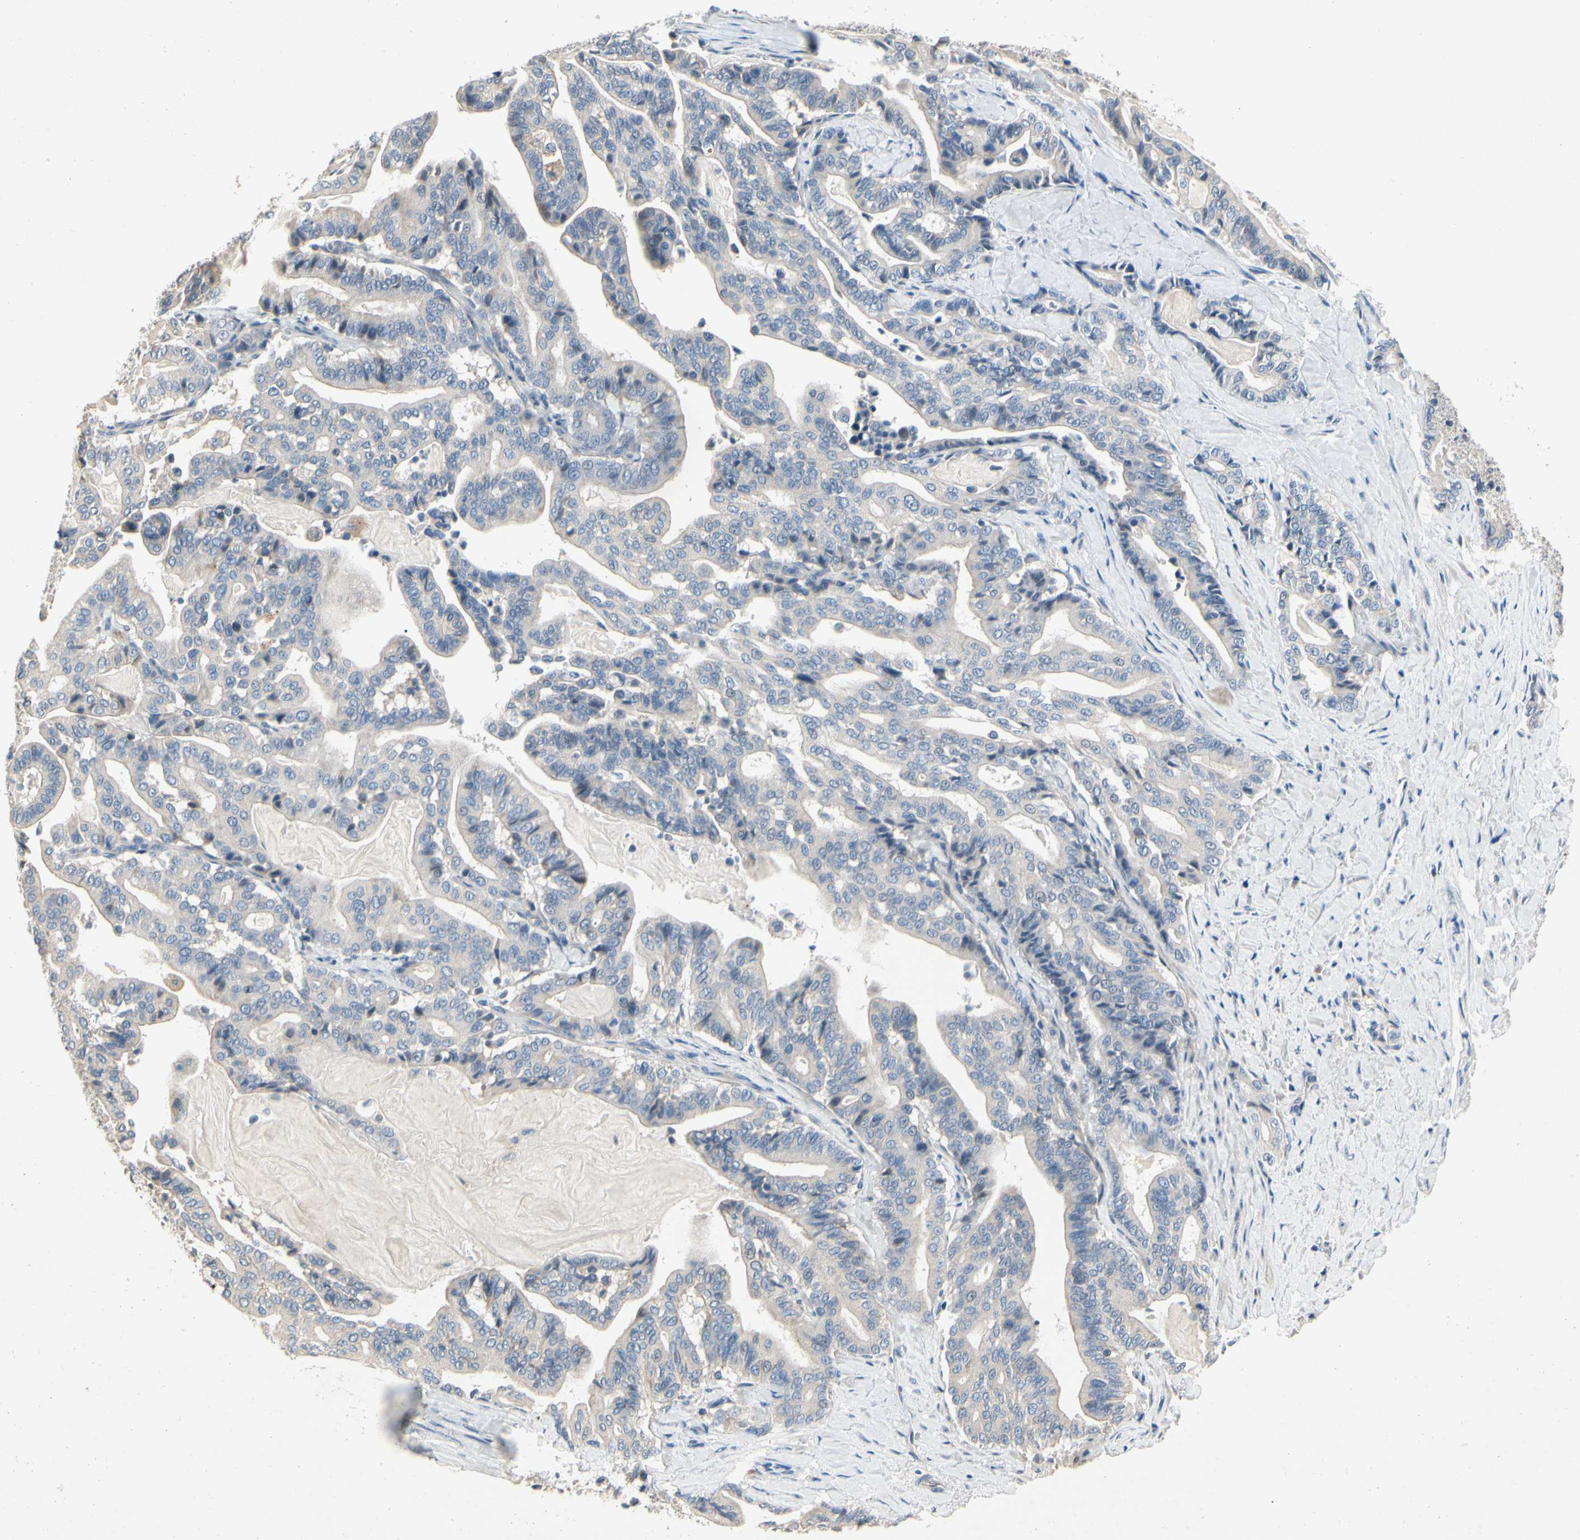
{"staining": {"intensity": "negative", "quantity": "none", "location": "none"}, "tissue": "pancreatic cancer", "cell_type": "Tumor cells", "image_type": "cancer", "snomed": [{"axis": "morphology", "description": "Adenocarcinoma, NOS"}, {"axis": "topography", "description": "Pancreas"}], "caption": "The histopathology image shows no significant staining in tumor cells of adenocarcinoma (pancreatic).", "gene": "ALPL", "patient": {"sex": "male", "age": 63}}